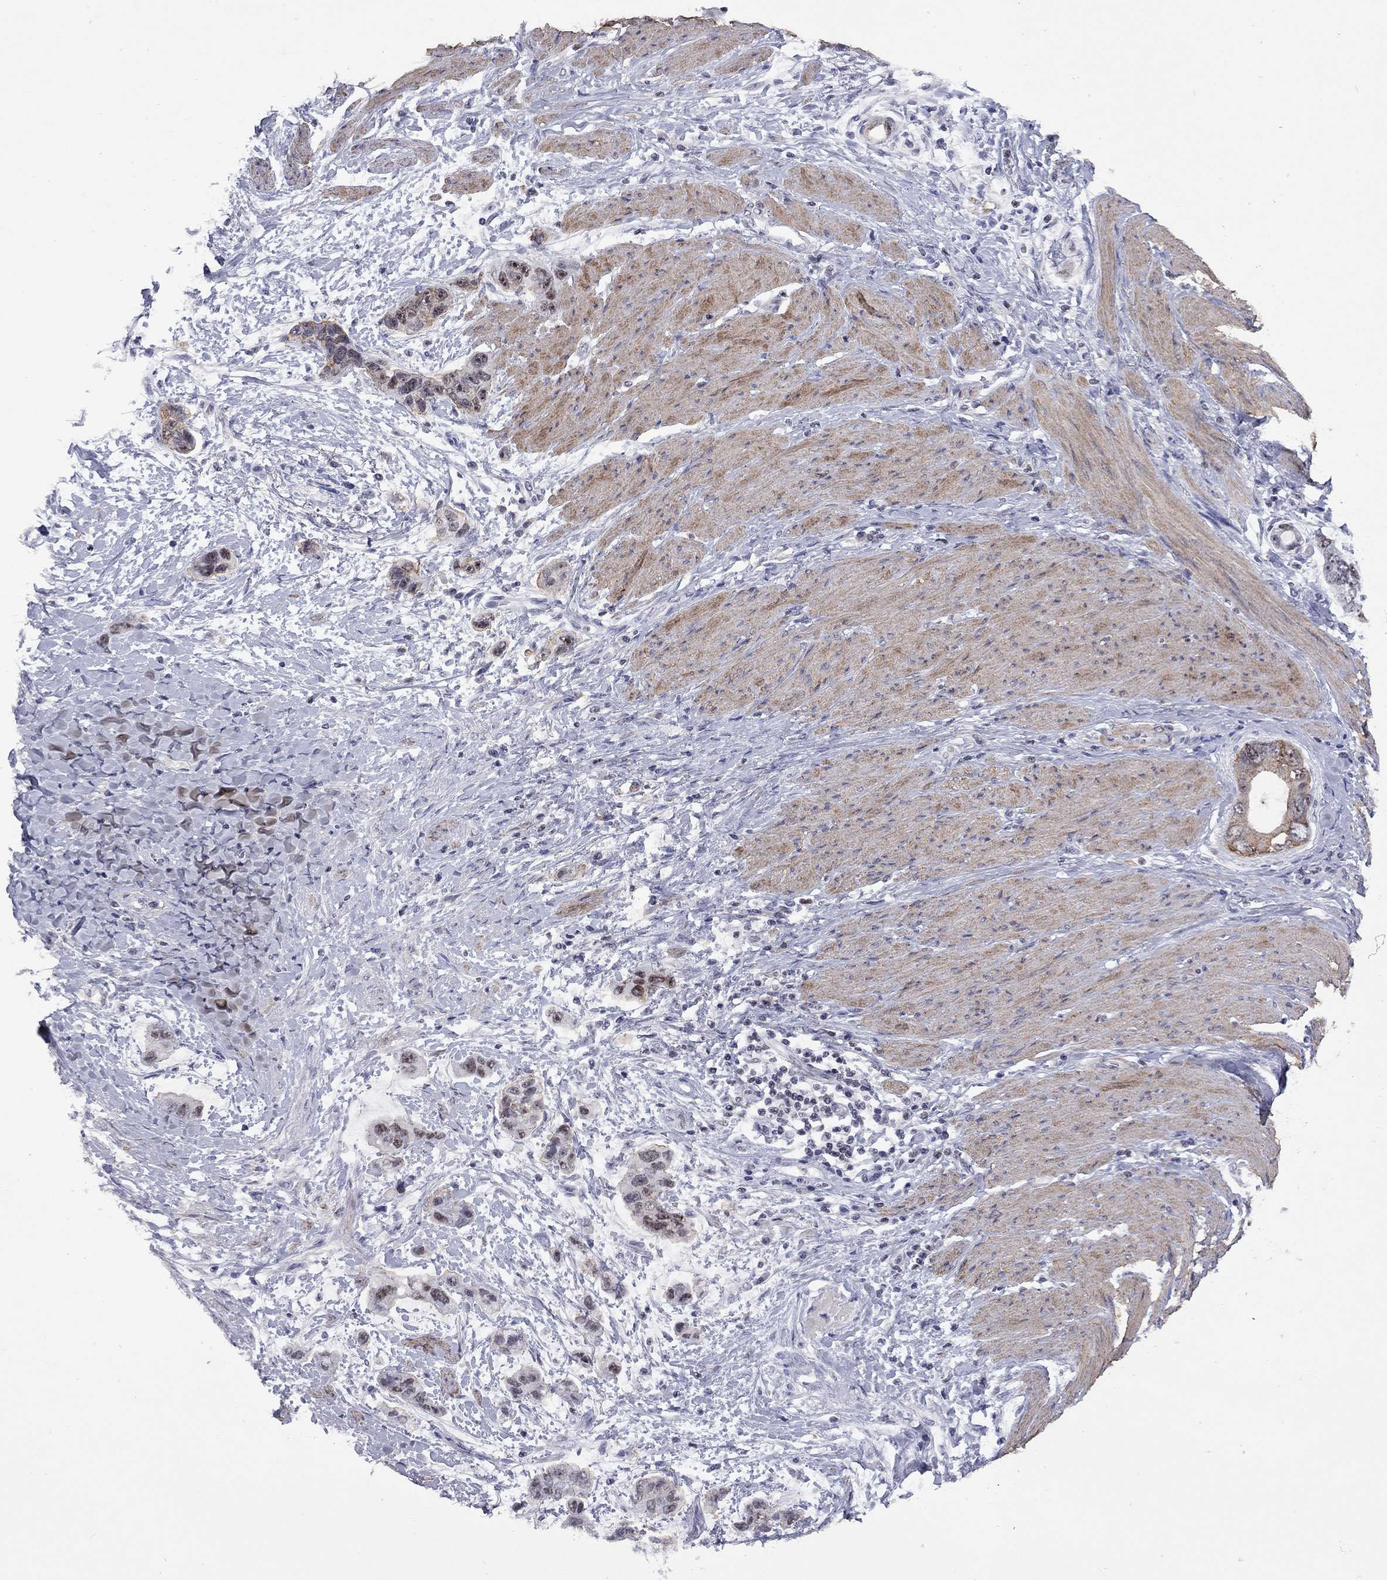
{"staining": {"intensity": "moderate", "quantity": "<25%", "location": "nuclear"}, "tissue": "stomach cancer", "cell_type": "Tumor cells", "image_type": "cancer", "snomed": [{"axis": "morphology", "description": "Adenocarcinoma, NOS"}, {"axis": "topography", "description": "Stomach, lower"}], "caption": "Protein analysis of stomach adenocarcinoma tissue displays moderate nuclear expression in approximately <25% of tumor cells. (DAB IHC, brown staining for protein, blue staining for nuclei).", "gene": "SPOUT1", "patient": {"sex": "female", "age": 93}}